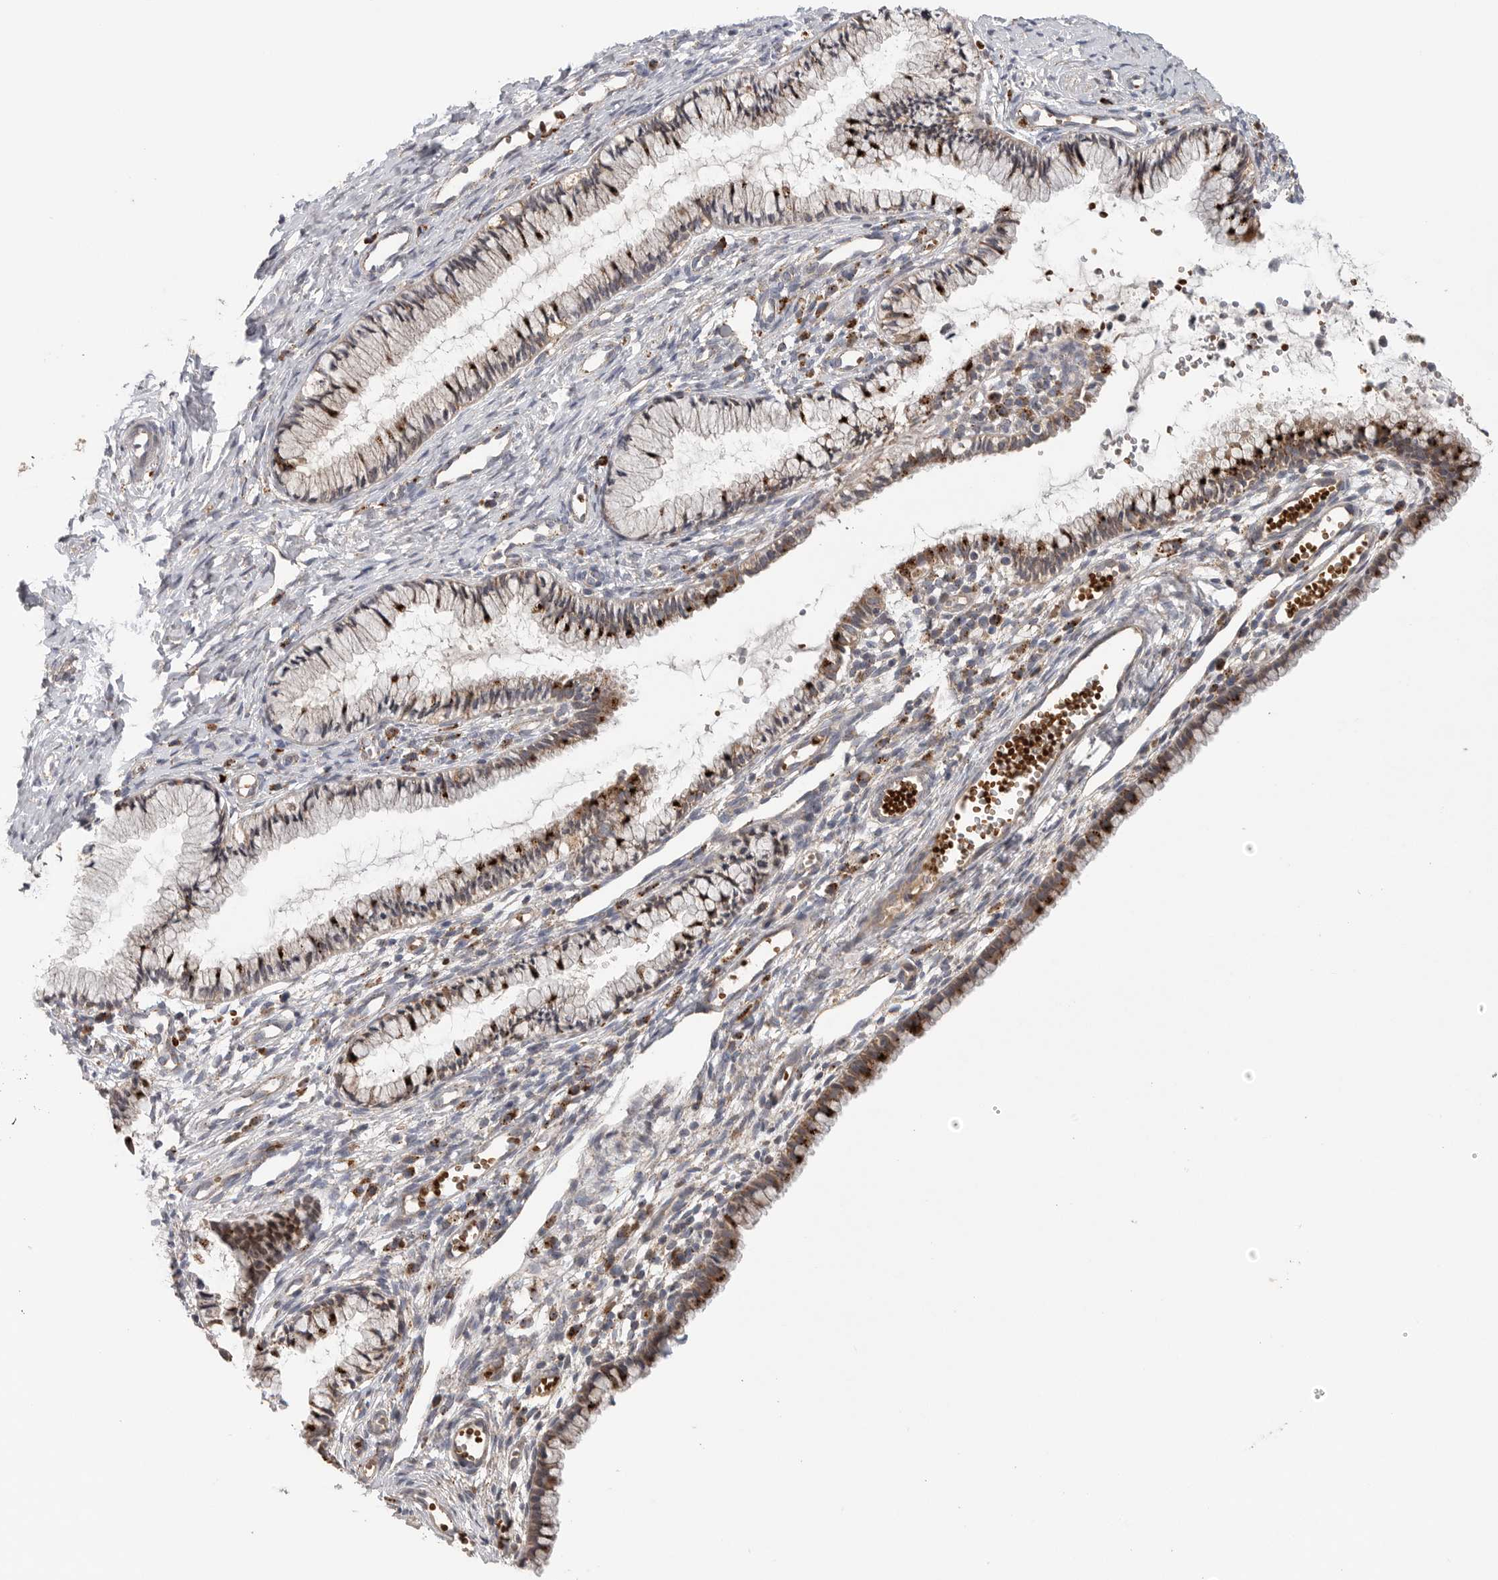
{"staining": {"intensity": "moderate", "quantity": ">75%", "location": "cytoplasmic/membranous"}, "tissue": "cervix", "cell_type": "Glandular cells", "image_type": "normal", "snomed": [{"axis": "morphology", "description": "Normal tissue, NOS"}, {"axis": "topography", "description": "Cervix"}], "caption": "Immunohistochemical staining of normal cervix demonstrates moderate cytoplasmic/membranous protein expression in approximately >75% of glandular cells. Nuclei are stained in blue.", "gene": "GALNS", "patient": {"sex": "female", "age": 27}}